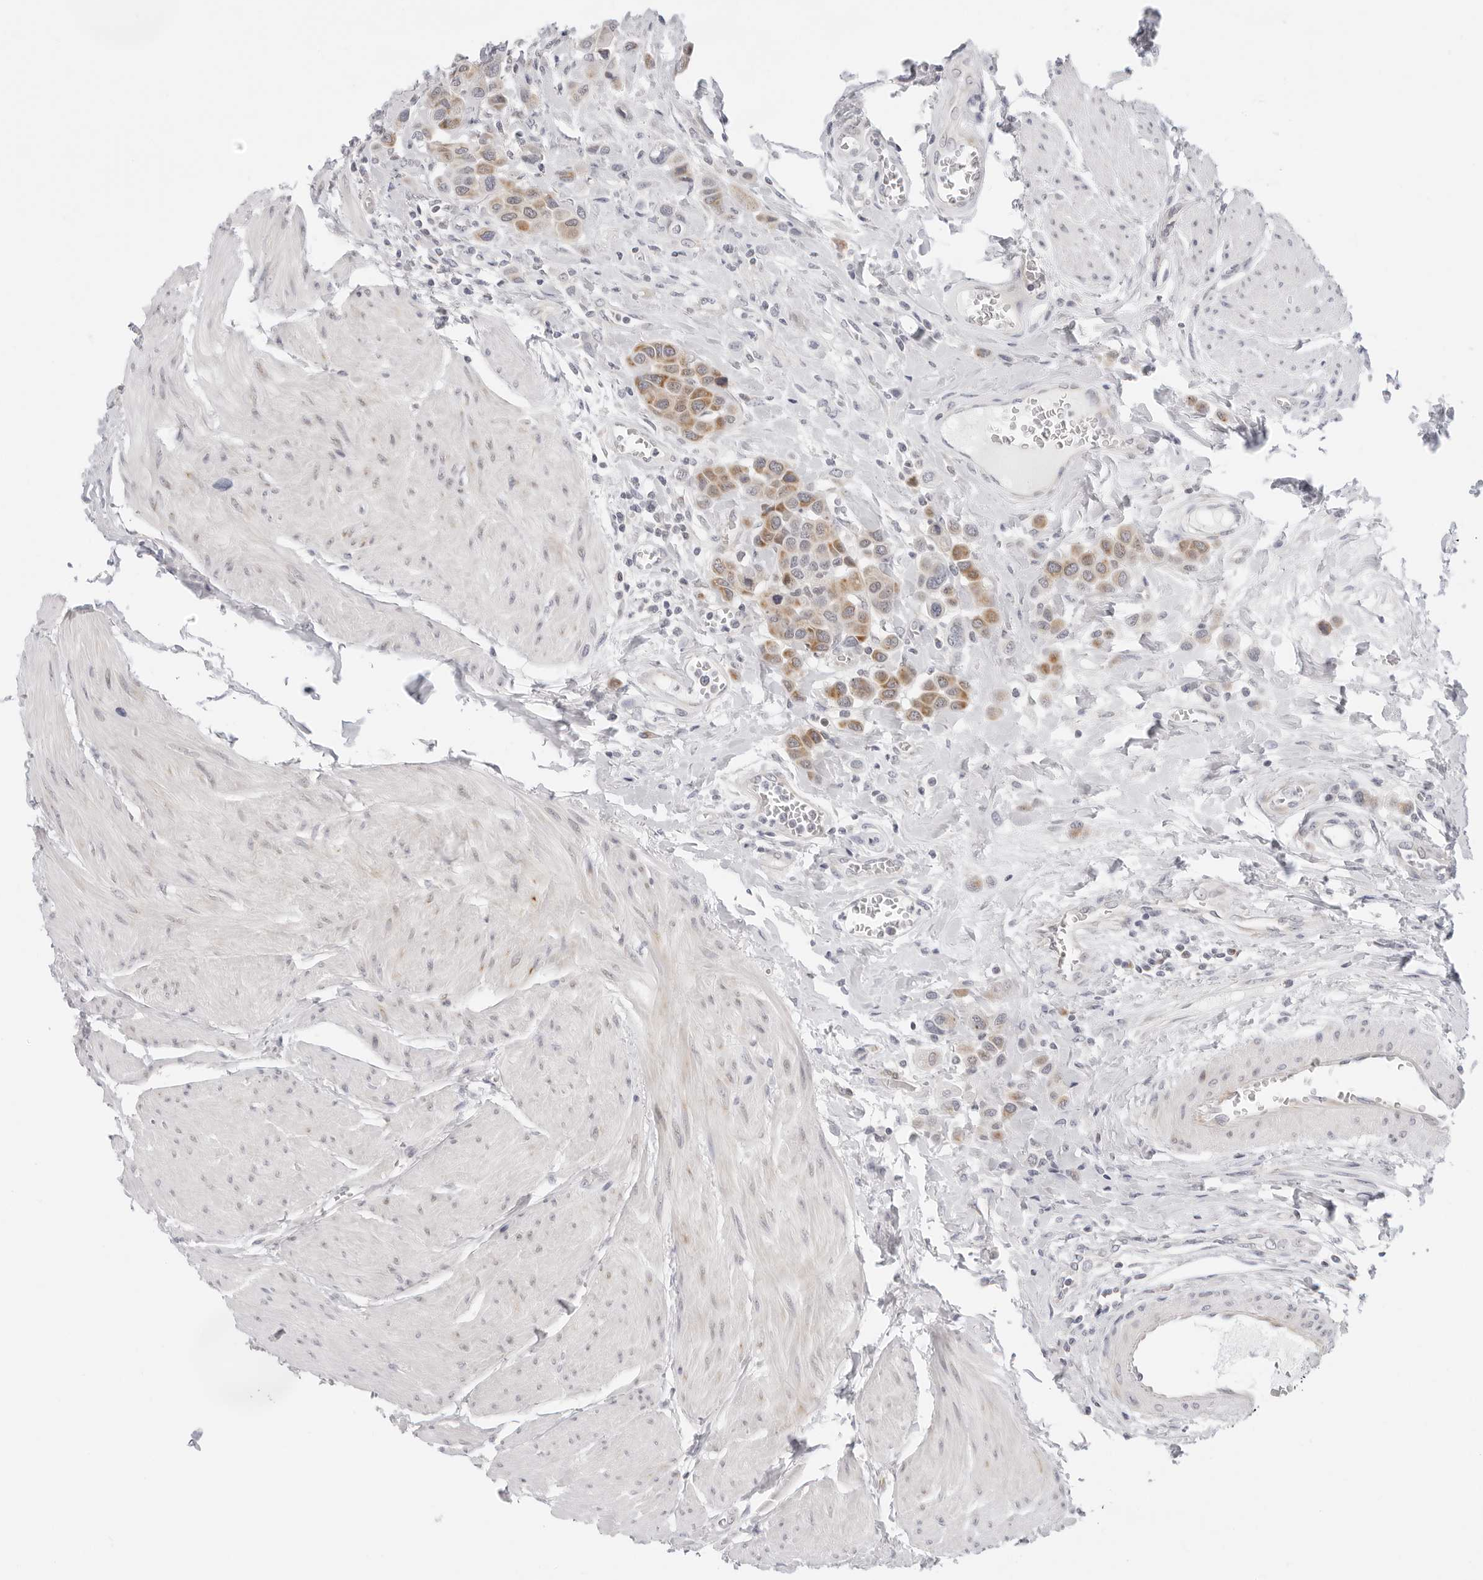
{"staining": {"intensity": "moderate", "quantity": ">75%", "location": "cytoplasmic/membranous"}, "tissue": "urothelial cancer", "cell_type": "Tumor cells", "image_type": "cancer", "snomed": [{"axis": "morphology", "description": "Urothelial carcinoma, High grade"}, {"axis": "topography", "description": "Urinary bladder"}], "caption": "Protein staining shows moderate cytoplasmic/membranous staining in about >75% of tumor cells in urothelial carcinoma (high-grade).", "gene": "CIART", "patient": {"sex": "male", "age": 50}}